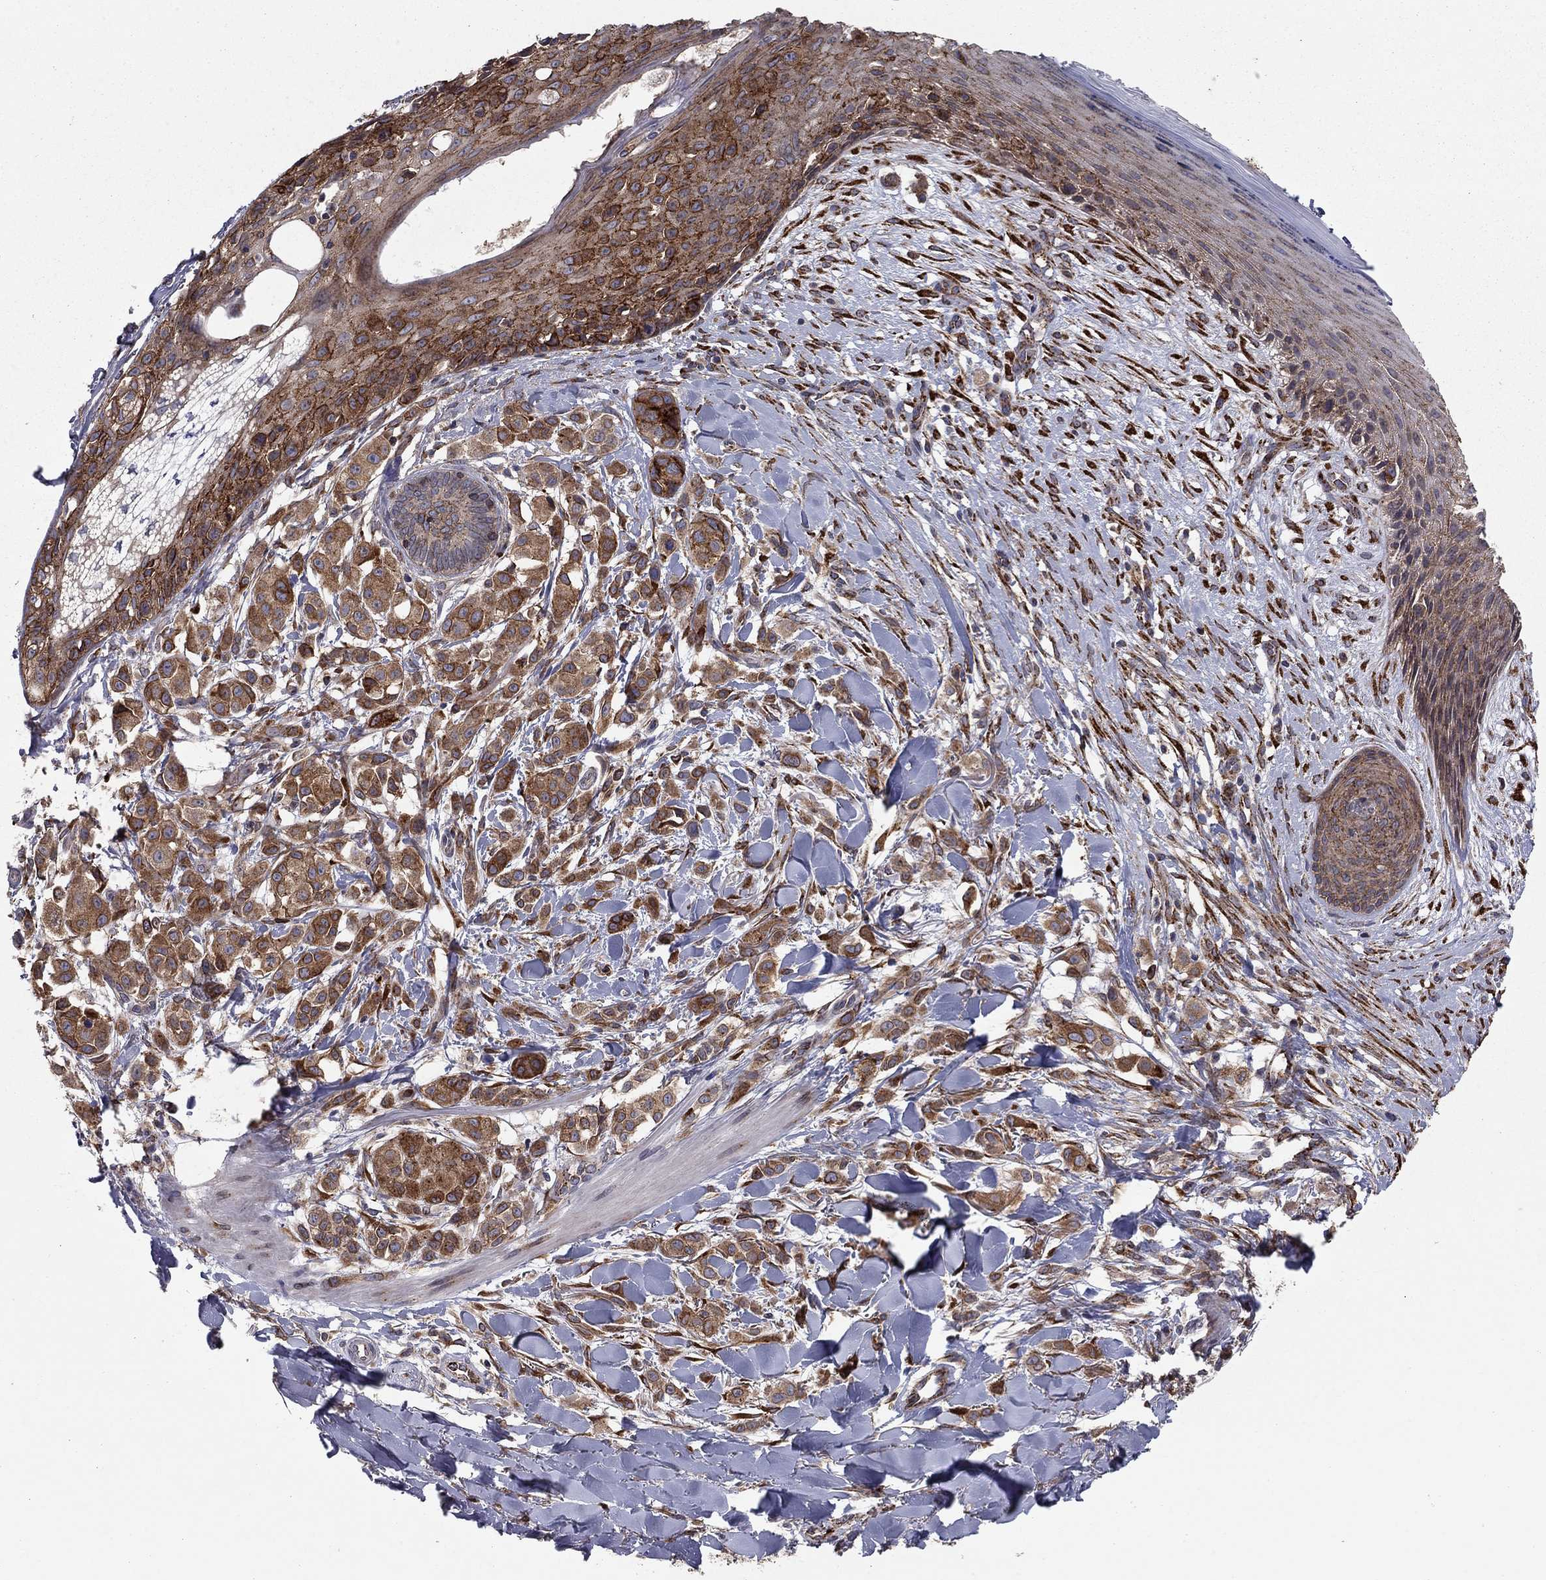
{"staining": {"intensity": "strong", "quantity": "25%-75%", "location": "cytoplasmic/membranous"}, "tissue": "melanoma", "cell_type": "Tumor cells", "image_type": "cancer", "snomed": [{"axis": "morphology", "description": "Malignant melanoma, NOS"}, {"axis": "topography", "description": "Skin"}], "caption": "There is high levels of strong cytoplasmic/membranous positivity in tumor cells of malignant melanoma, as demonstrated by immunohistochemical staining (brown color).", "gene": "YIF1A", "patient": {"sex": "male", "age": 57}}